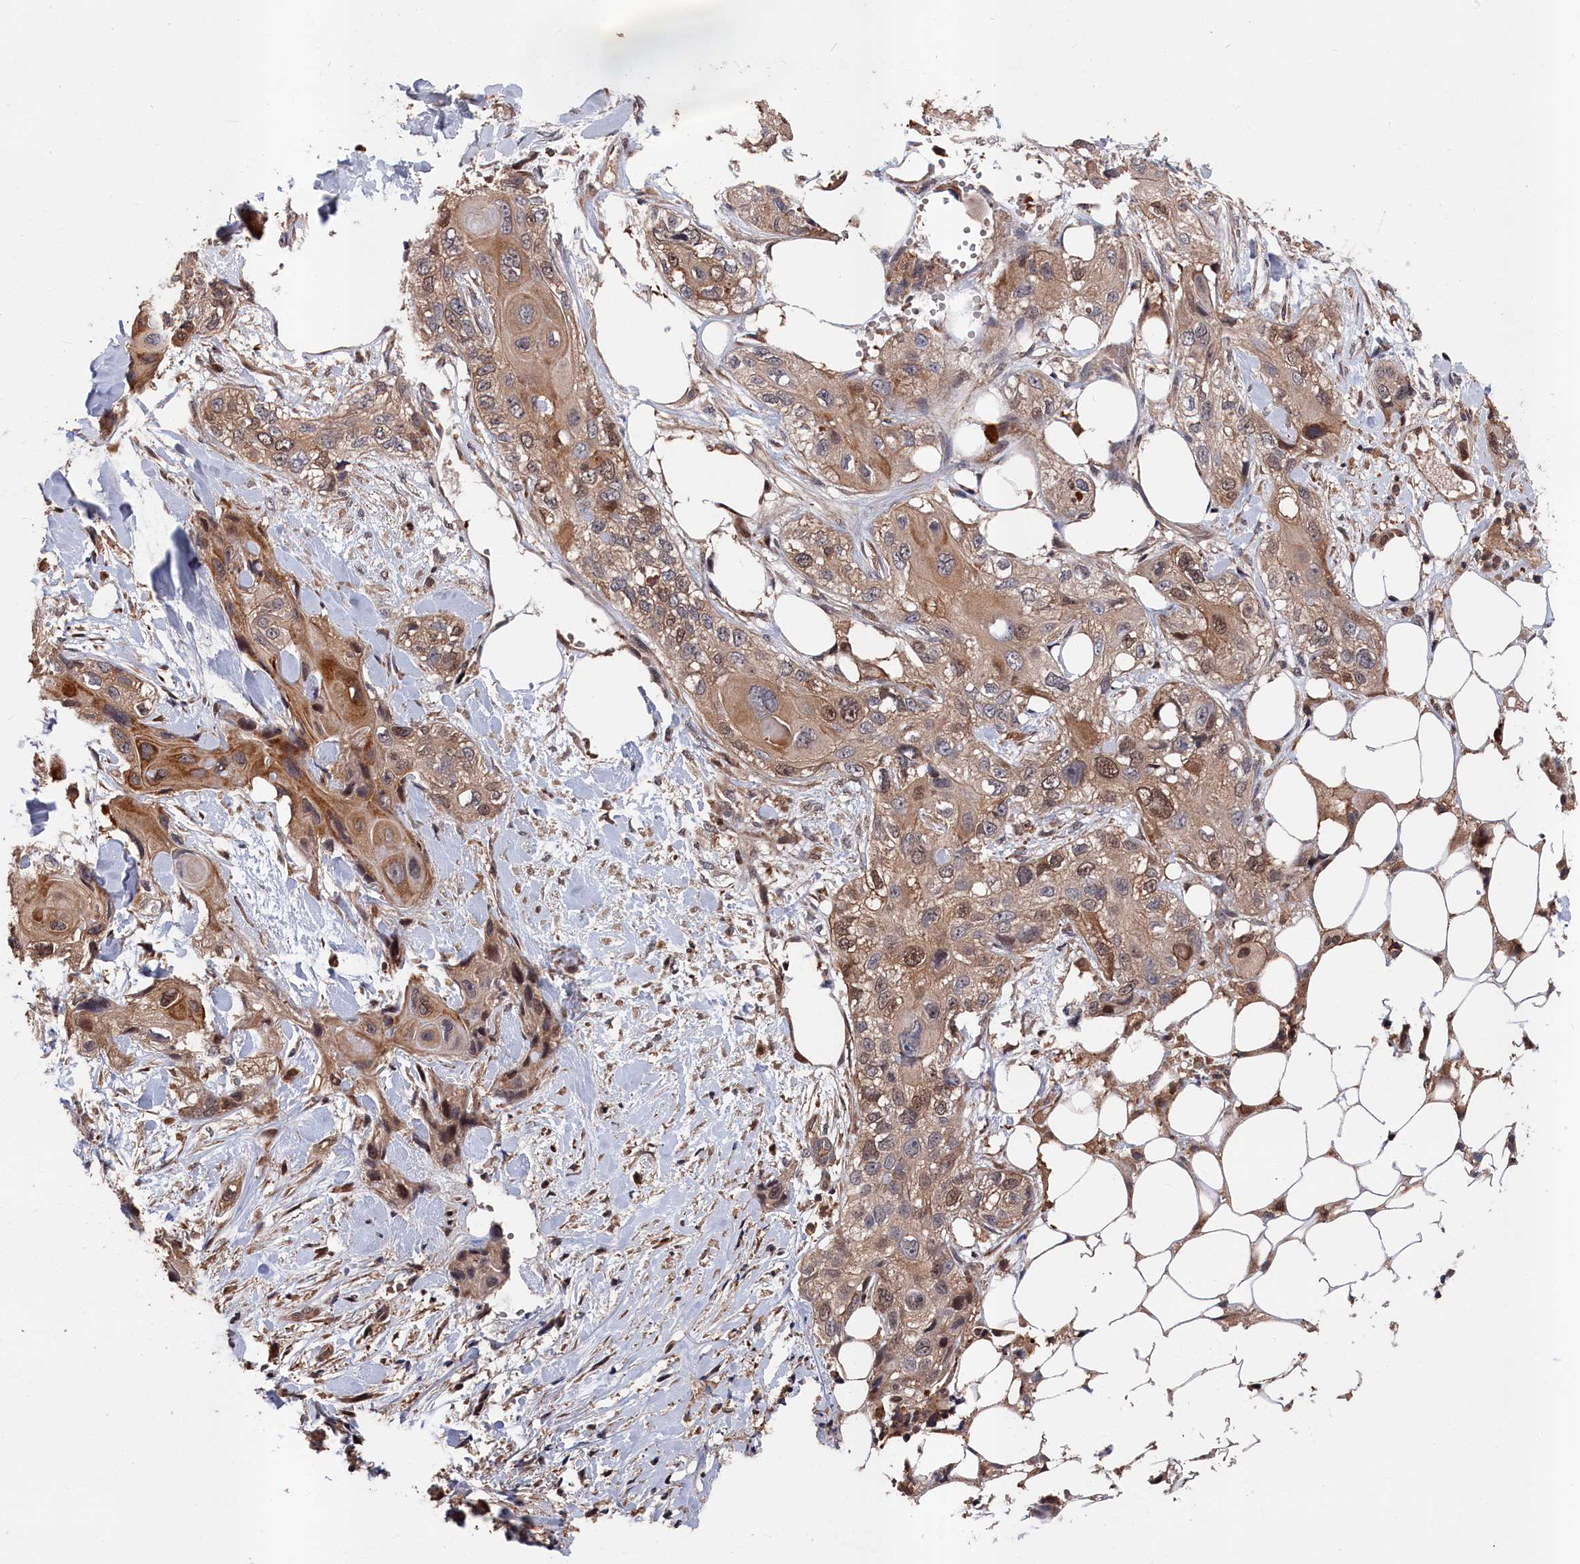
{"staining": {"intensity": "weak", "quantity": ">75%", "location": "cytoplasmic/membranous,nuclear"}, "tissue": "skin cancer", "cell_type": "Tumor cells", "image_type": "cancer", "snomed": [{"axis": "morphology", "description": "Normal tissue, NOS"}, {"axis": "morphology", "description": "Squamous cell carcinoma, NOS"}, {"axis": "topography", "description": "Skin"}], "caption": "Immunohistochemical staining of human skin cancer (squamous cell carcinoma) exhibits weak cytoplasmic/membranous and nuclear protein expression in about >75% of tumor cells.", "gene": "RMI2", "patient": {"sex": "male", "age": 72}}